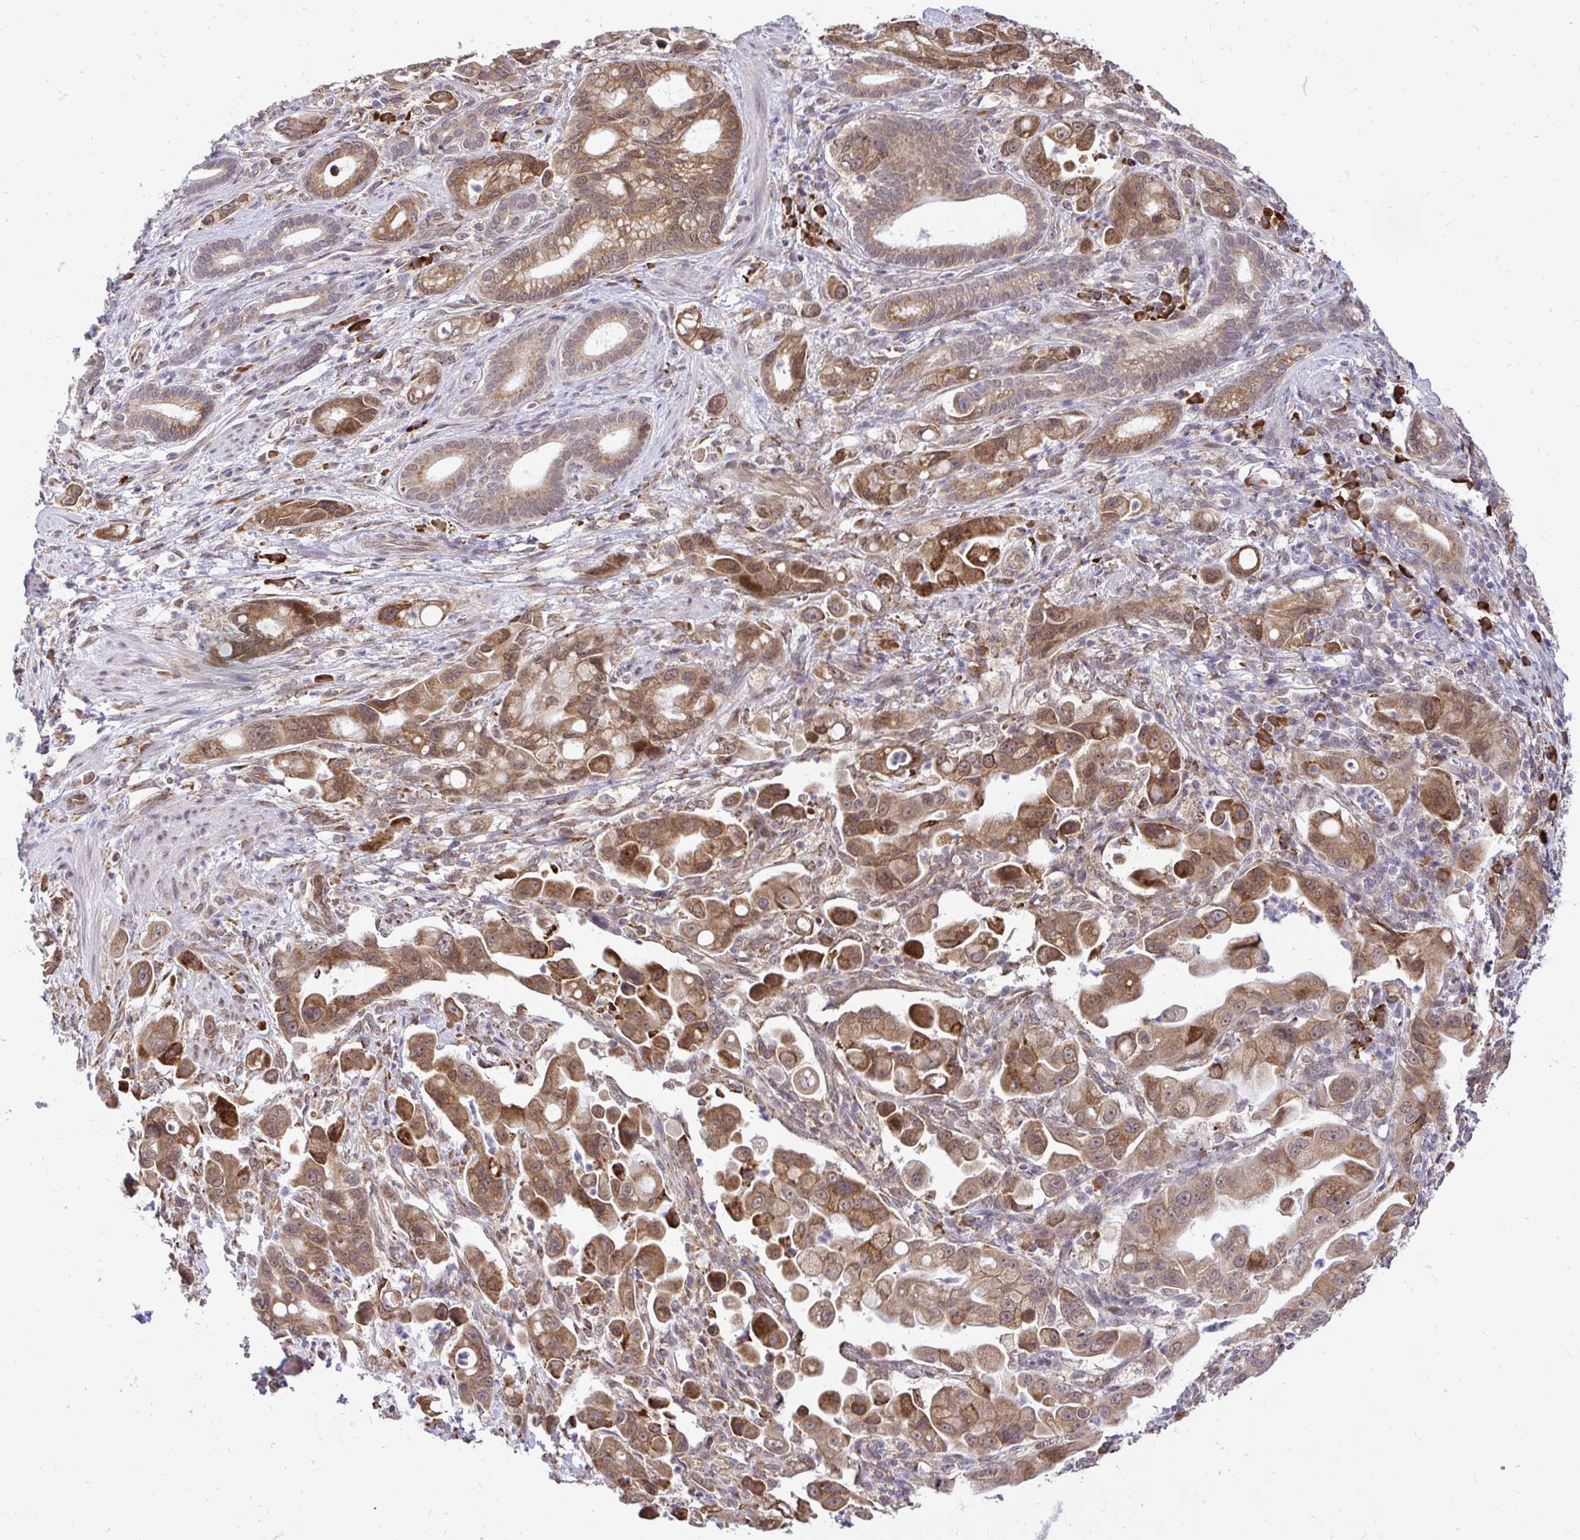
{"staining": {"intensity": "moderate", "quantity": ">75%", "location": "cytoplasmic/membranous"}, "tissue": "pancreatic cancer", "cell_type": "Tumor cells", "image_type": "cancer", "snomed": [{"axis": "morphology", "description": "Adenocarcinoma, NOS"}, {"axis": "topography", "description": "Pancreas"}], "caption": "Human pancreatic cancer stained for a protein (brown) reveals moderate cytoplasmic/membranous positive positivity in approximately >75% of tumor cells.", "gene": "NAALAD2", "patient": {"sex": "male", "age": 68}}